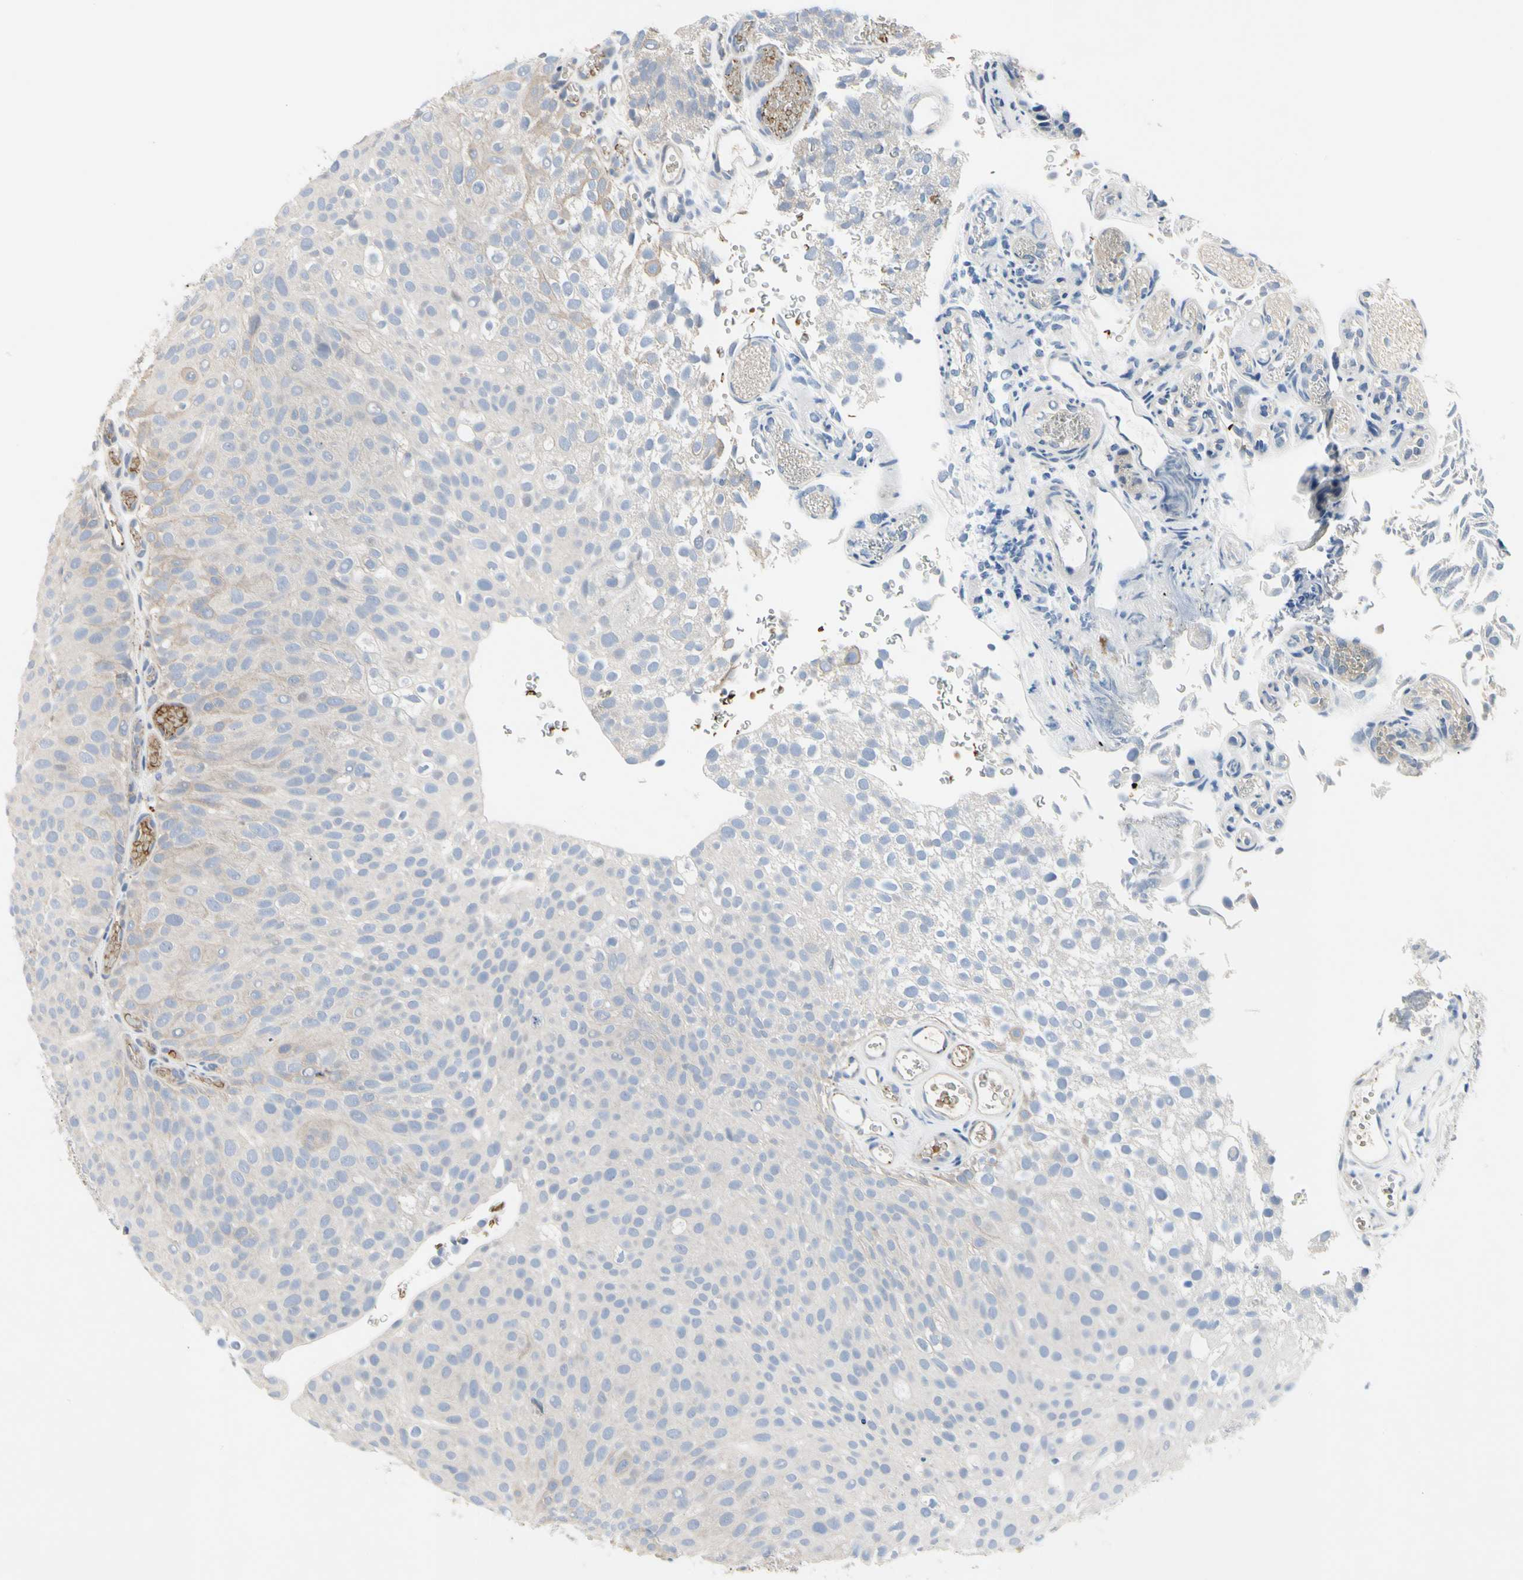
{"staining": {"intensity": "weak", "quantity": "25%-75%", "location": "cytoplasmic/membranous"}, "tissue": "urothelial cancer", "cell_type": "Tumor cells", "image_type": "cancer", "snomed": [{"axis": "morphology", "description": "Urothelial carcinoma, Low grade"}, {"axis": "topography", "description": "Urinary bladder"}], "caption": "Weak cytoplasmic/membranous protein staining is appreciated in about 25%-75% of tumor cells in low-grade urothelial carcinoma.", "gene": "RETSAT", "patient": {"sex": "male", "age": 78}}